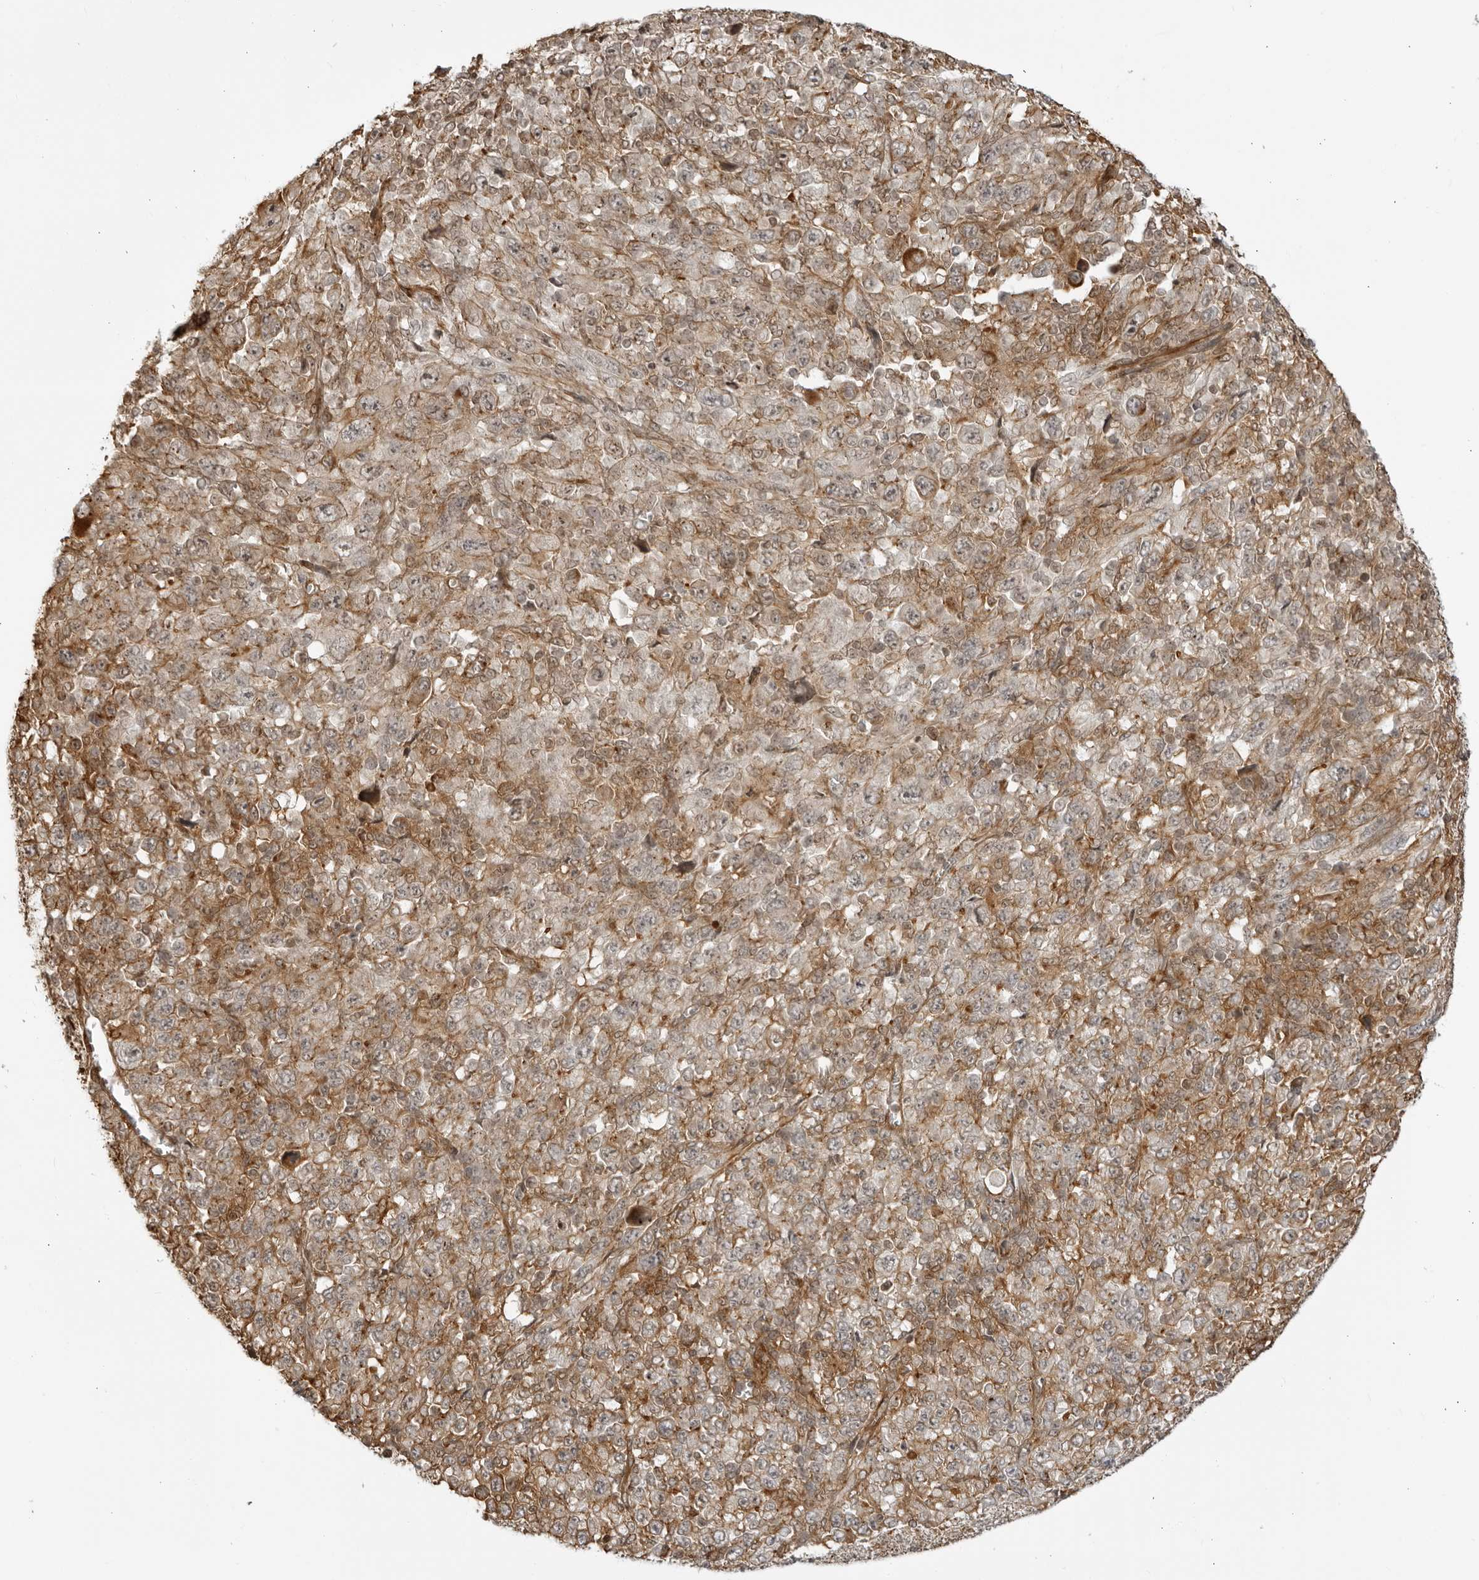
{"staining": {"intensity": "weak", "quantity": ">75%", "location": "cytoplasmic/membranous"}, "tissue": "melanoma", "cell_type": "Tumor cells", "image_type": "cancer", "snomed": [{"axis": "morphology", "description": "Malignant melanoma, Metastatic site"}, {"axis": "topography", "description": "Skin"}], "caption": "There is low levels of weak cytoplasmic/membranous expression in tumor cells of melanoma, as demonstrated by immunohistochemical staining (brown color).", "gene": "TCF21", "patient": {"sex": "female", "age": 56}}